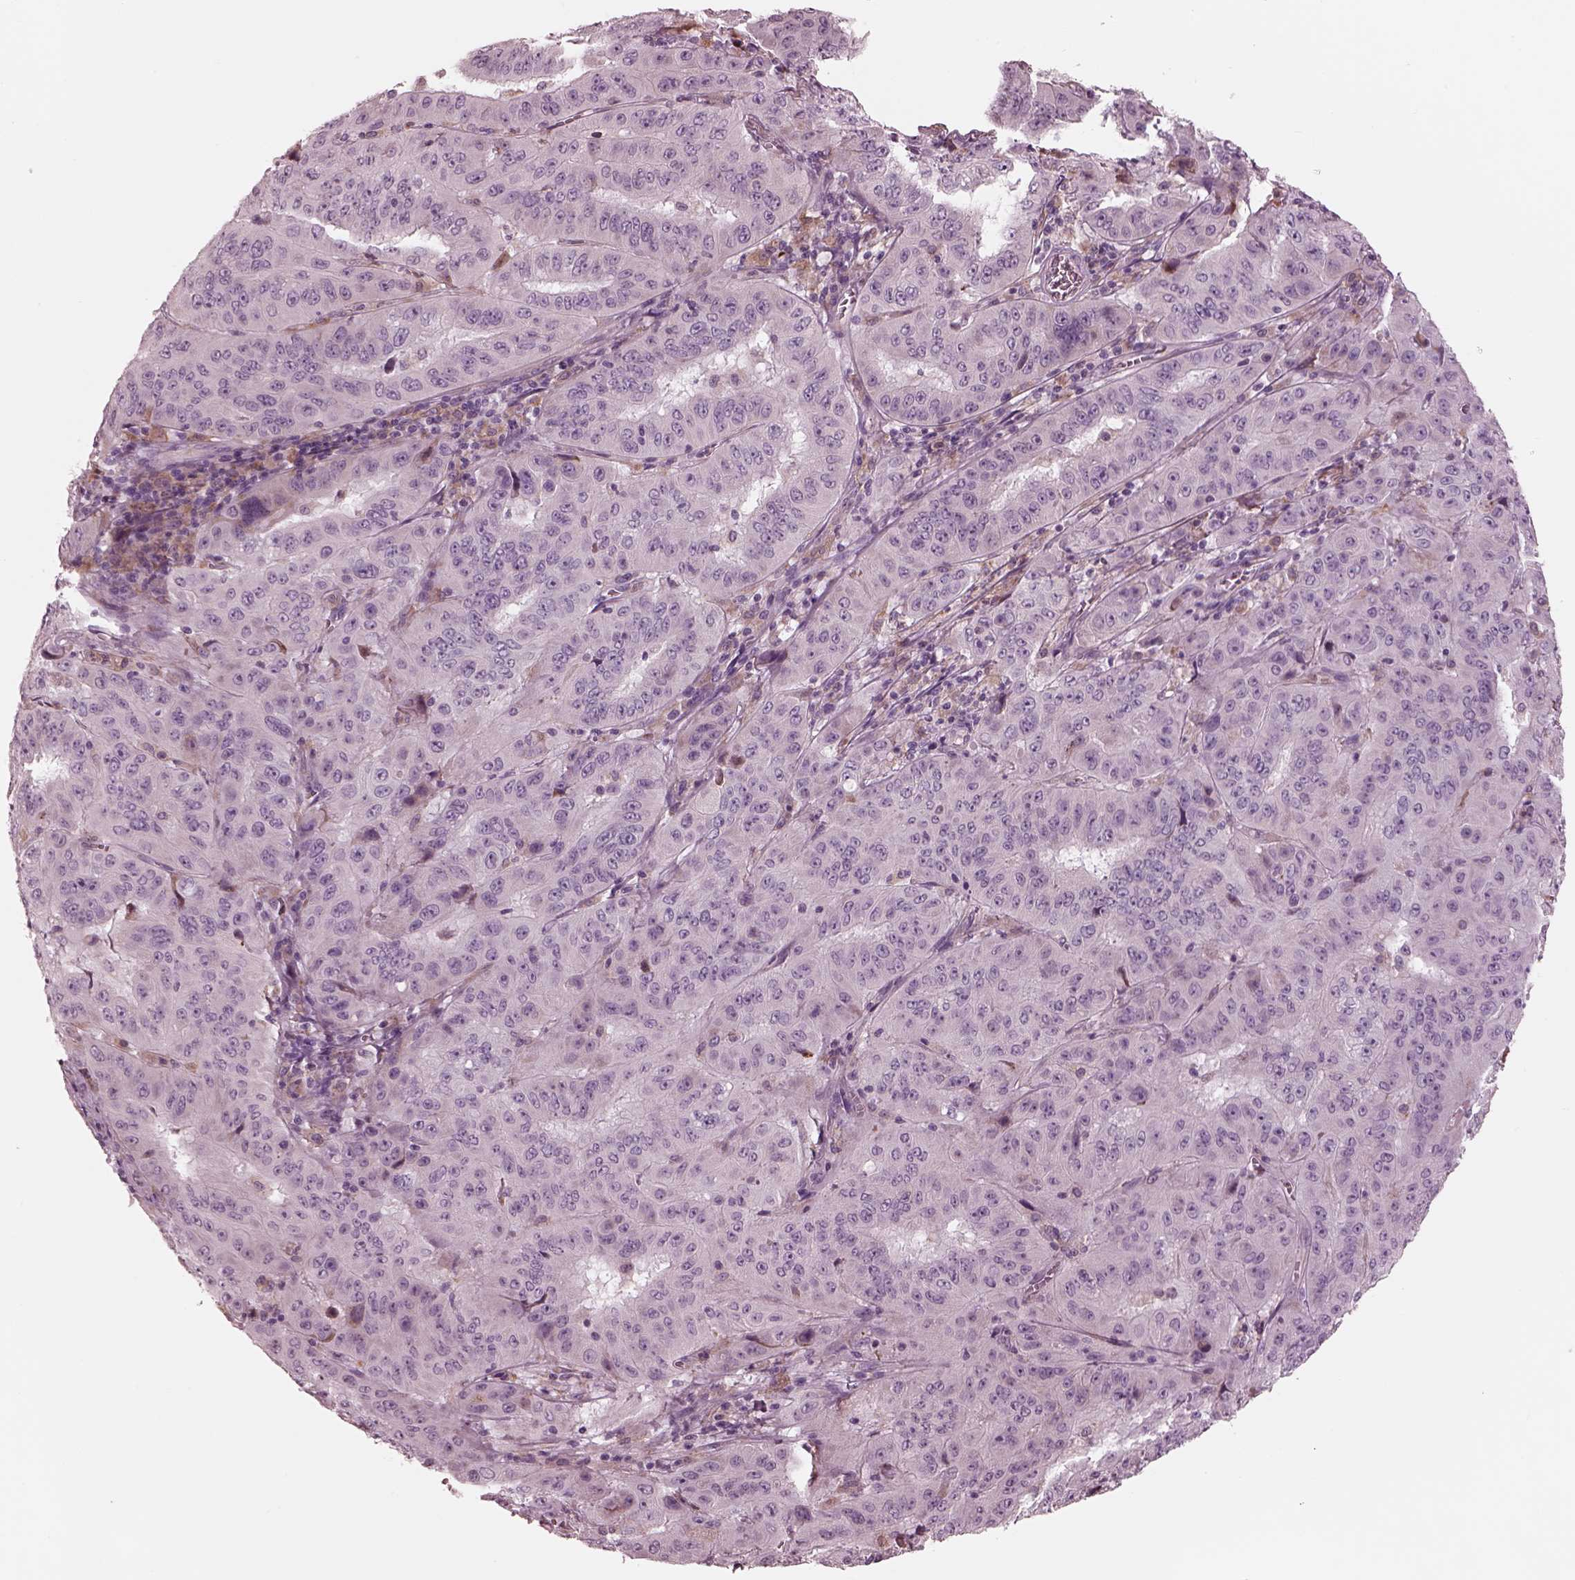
{"staining": {"intensity": "negative", "quantity": "none", "location": "none"}, "tissue": "pancreatic cancer", "cell_type": "Tumor cells", "image_type": "cancer", "snomed": [{"axis": "morphology", "description": "Adenocarcinoma, NOS"}, {"axis": "topography", "description": "Pancreas"}], "caption": "The photomicrograph demonstrates no significant expression in tumor cells of pancreatic cancer (adenocarcinoma).", "gene": "CADM2", "patient": {"sex": "male", "age": 63}}